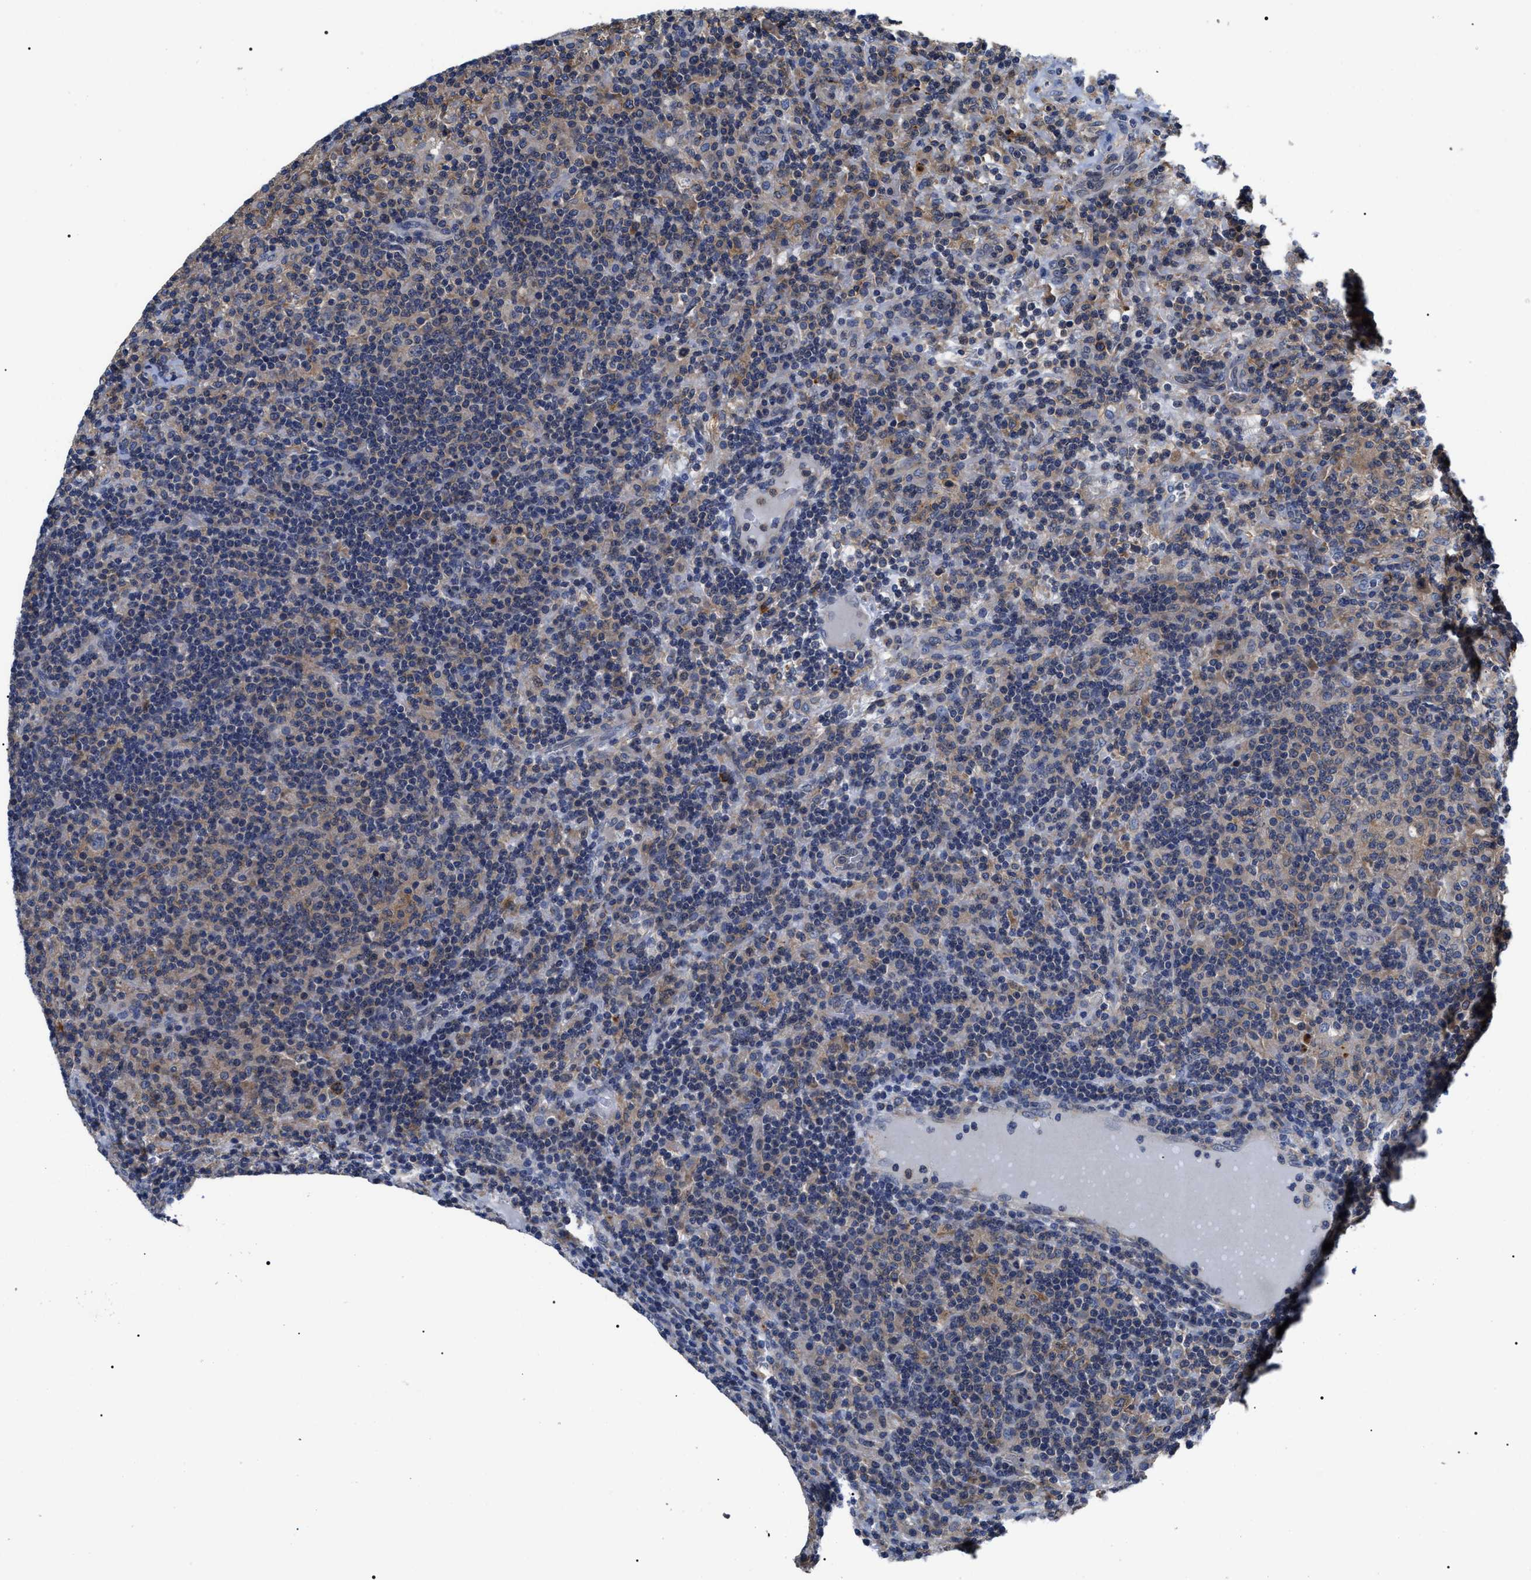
{"staining": {"intensity": "negative", "quantity": "none", "location": "none"}, "tissue": "lymphoma", "cell_type": "Tumor cells", "image_type": "cancer", "snomed": [{"axis": "morphology", "description": "Hodgkin's disease, NOS"}, {"axis": "topography", "description": "Lymph node"}], "caption": "The photomicrograph displays no significant staining in tumor cells of Hodgkin's disease. Nuclei are stained in blue.", "gene": "MIS18A", "patient": {"sex": "male", "age": 70}}